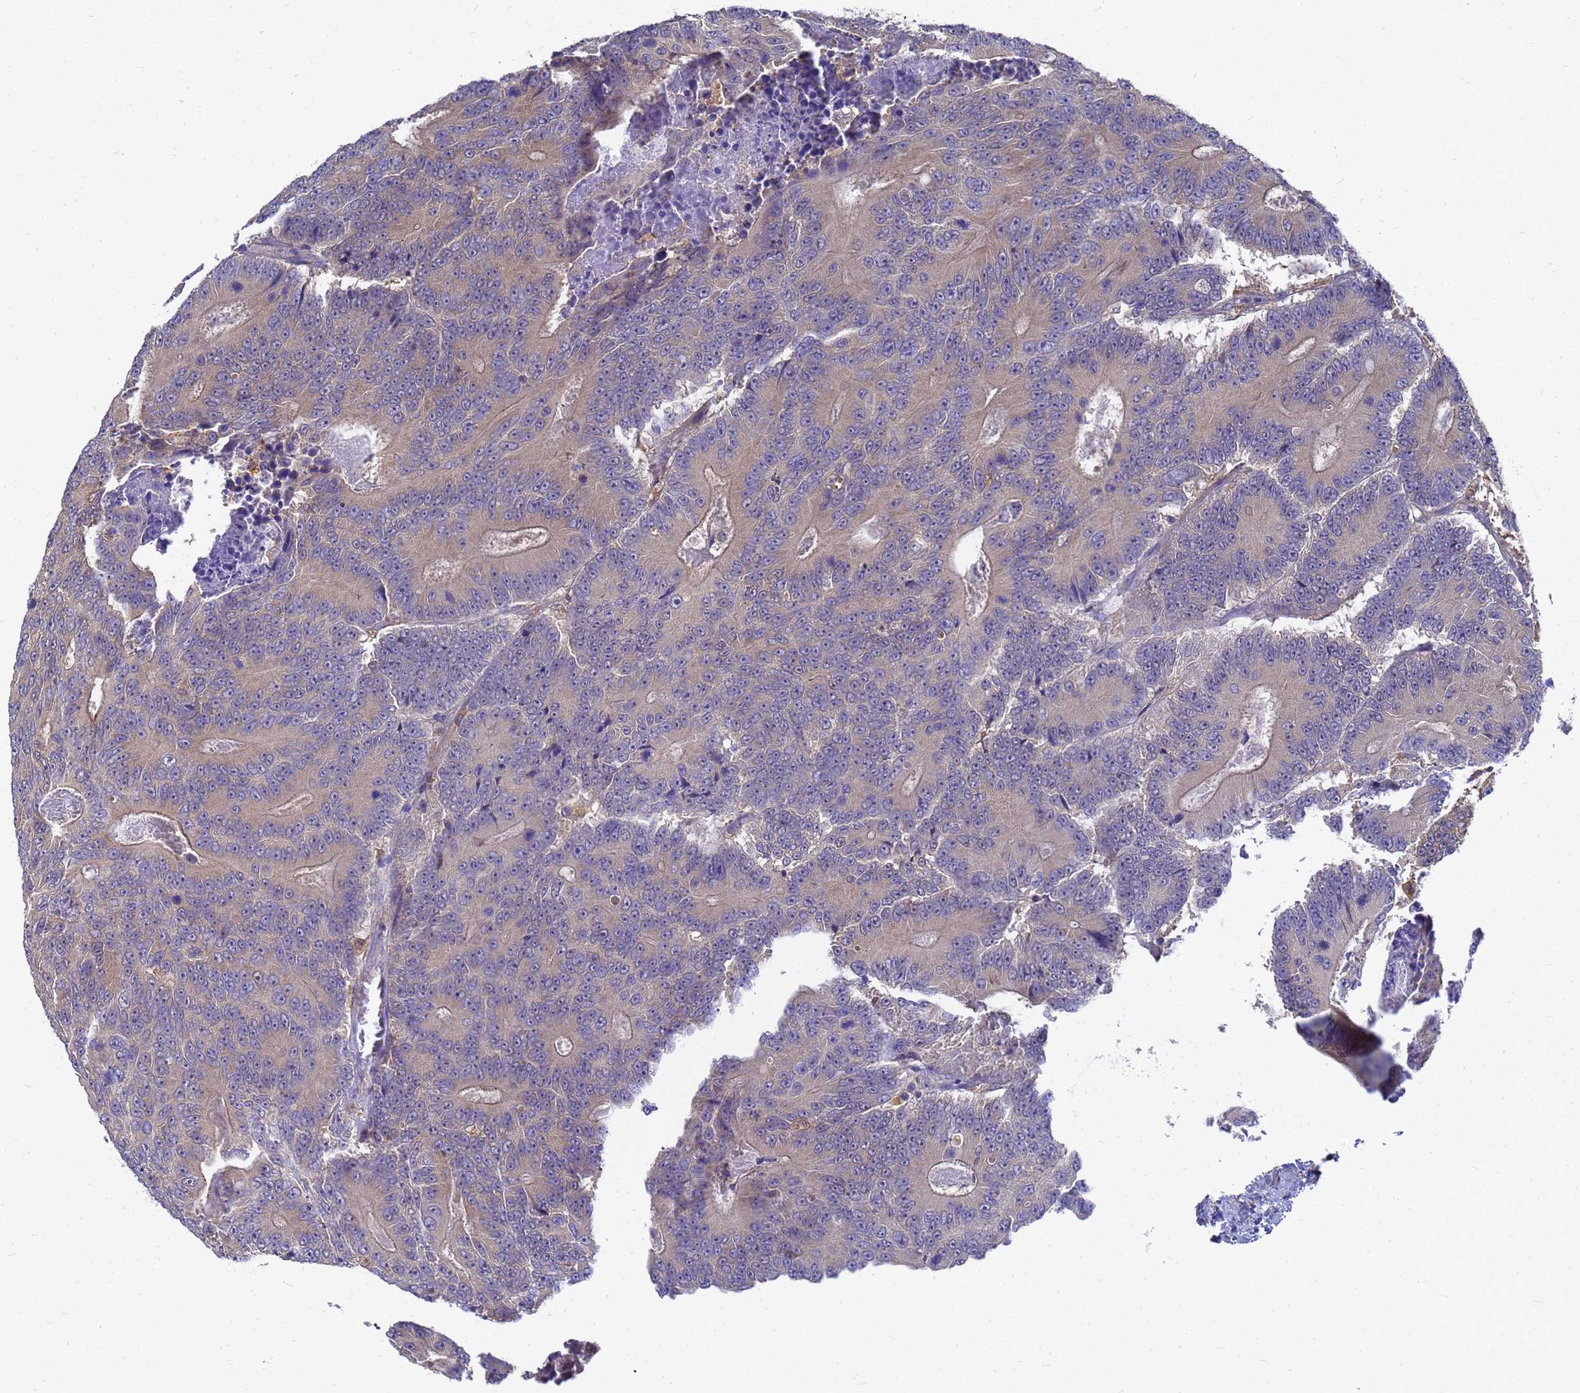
{"staining": {"intensity": "weak", "quantity": "25%-75%", "location": "cytoplasmic/membranous"}, "tissue": "colorectal cancer", "cell_type": "Tumor cells", "image_type": "cancer", "snomed": [{"axis": "morphology", "description": "Adenocarcinoma, NOS"}, {"axis": "topography", "description": "Colon"}], "caption": "Immunohistochemistry histopathology image of neoplastic tissue: human adenocarcinoma (colorectal) stained using immunohistochemistry (IHC) reveals low levels of weak protein expression localized specifically in the cytoplasmic/membranous of tumor cells, appearing as a cytoplasmic/membranous brown color.", "gene": "SLC35E2B", "patient": {"sex": "male", "age": 83}}